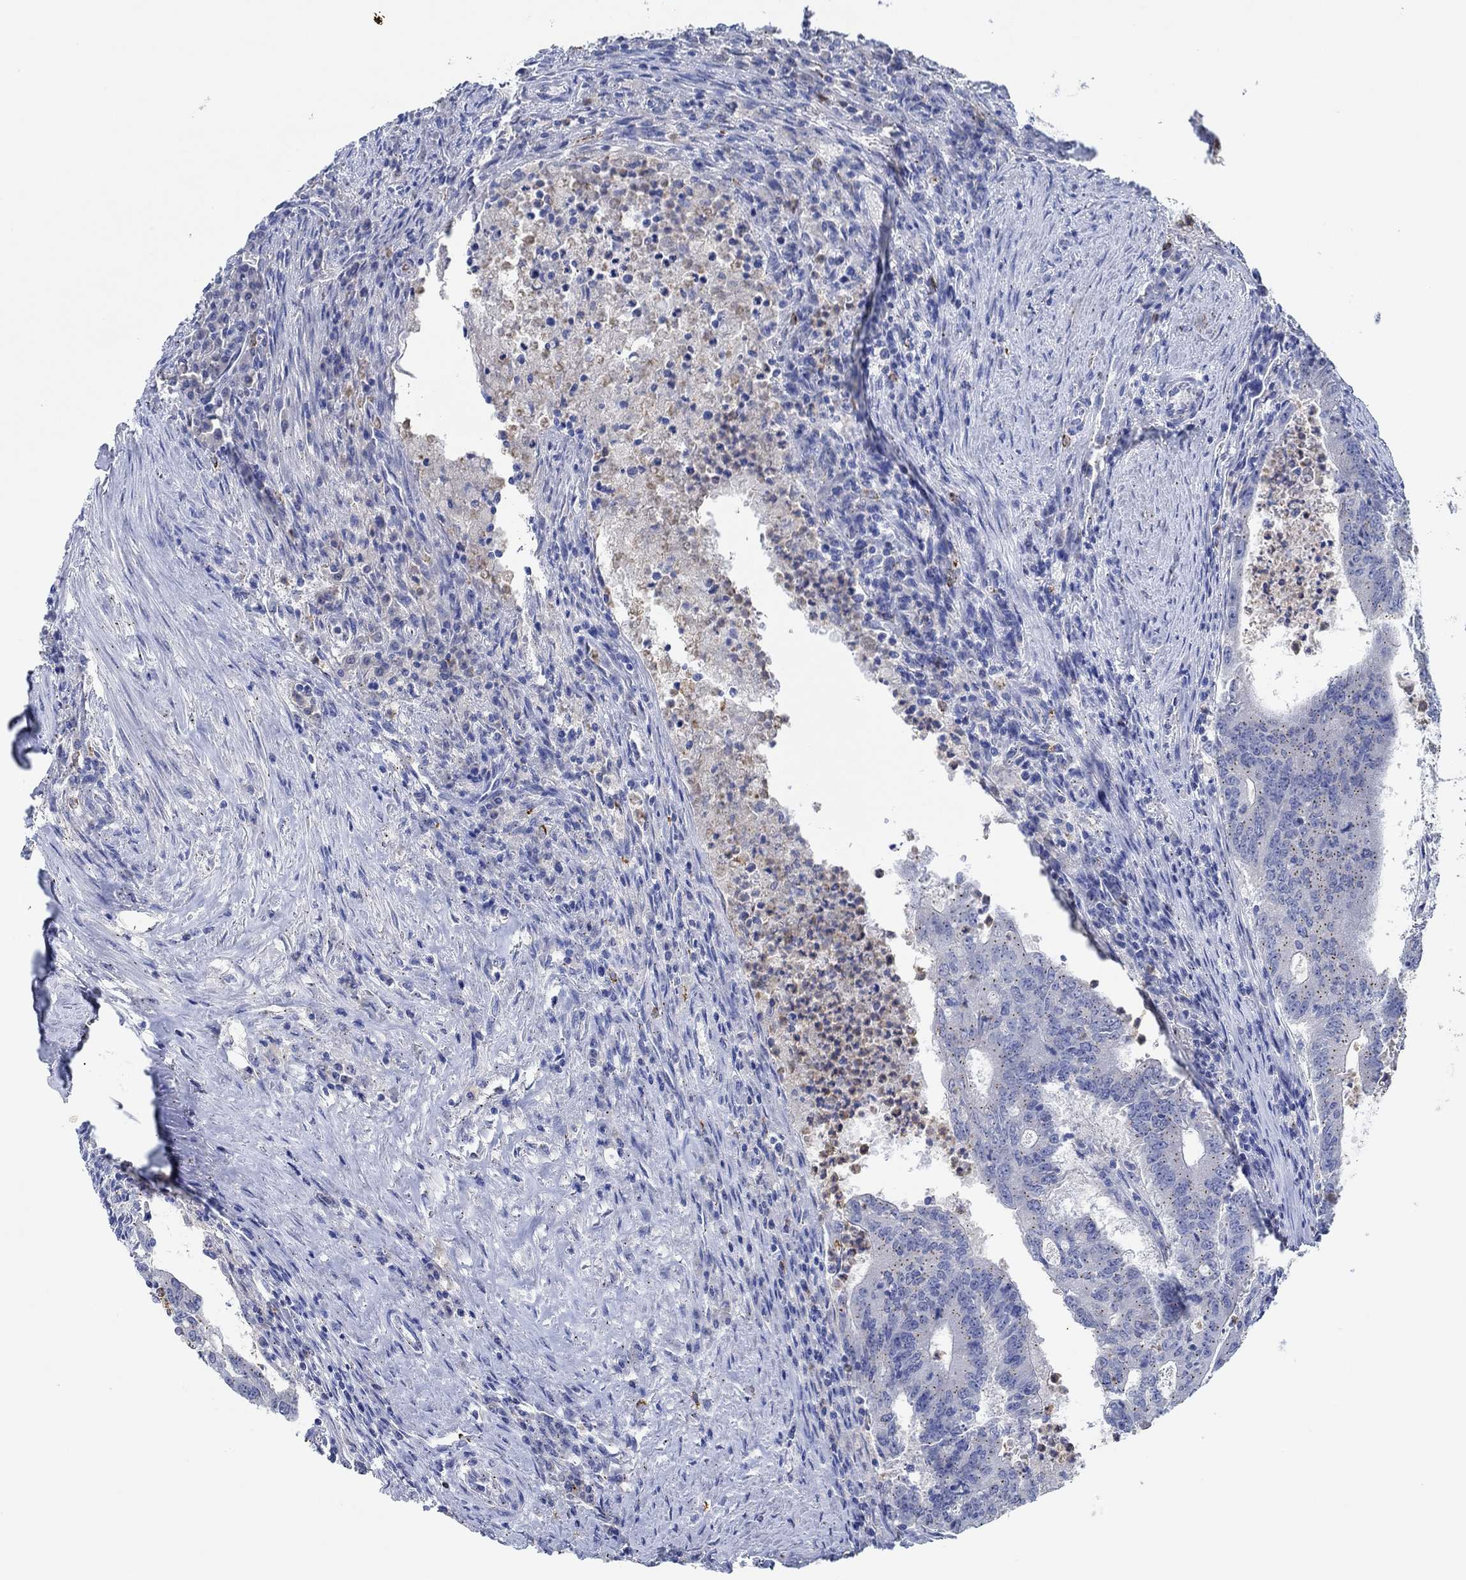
{"staining": {"intensity": "negative", "quantity": "none", "location": "none"}, "tissue": "colorectal cancer", "cell_type": "Tumor cells", "image_type": "cancer", "snomed": [{"axis": "morphology", "description": "Adenocarcinoma, NOS"}, {"axis": "topography", "description": "Colon"}], "caption": "An IHC image of colorectal adenocarcinoma is shown. There is no staining in tumor cells of colorectal adenocarcinoma.", "gene": "CPM", "patient": {"sex": "female", "age": 70}}